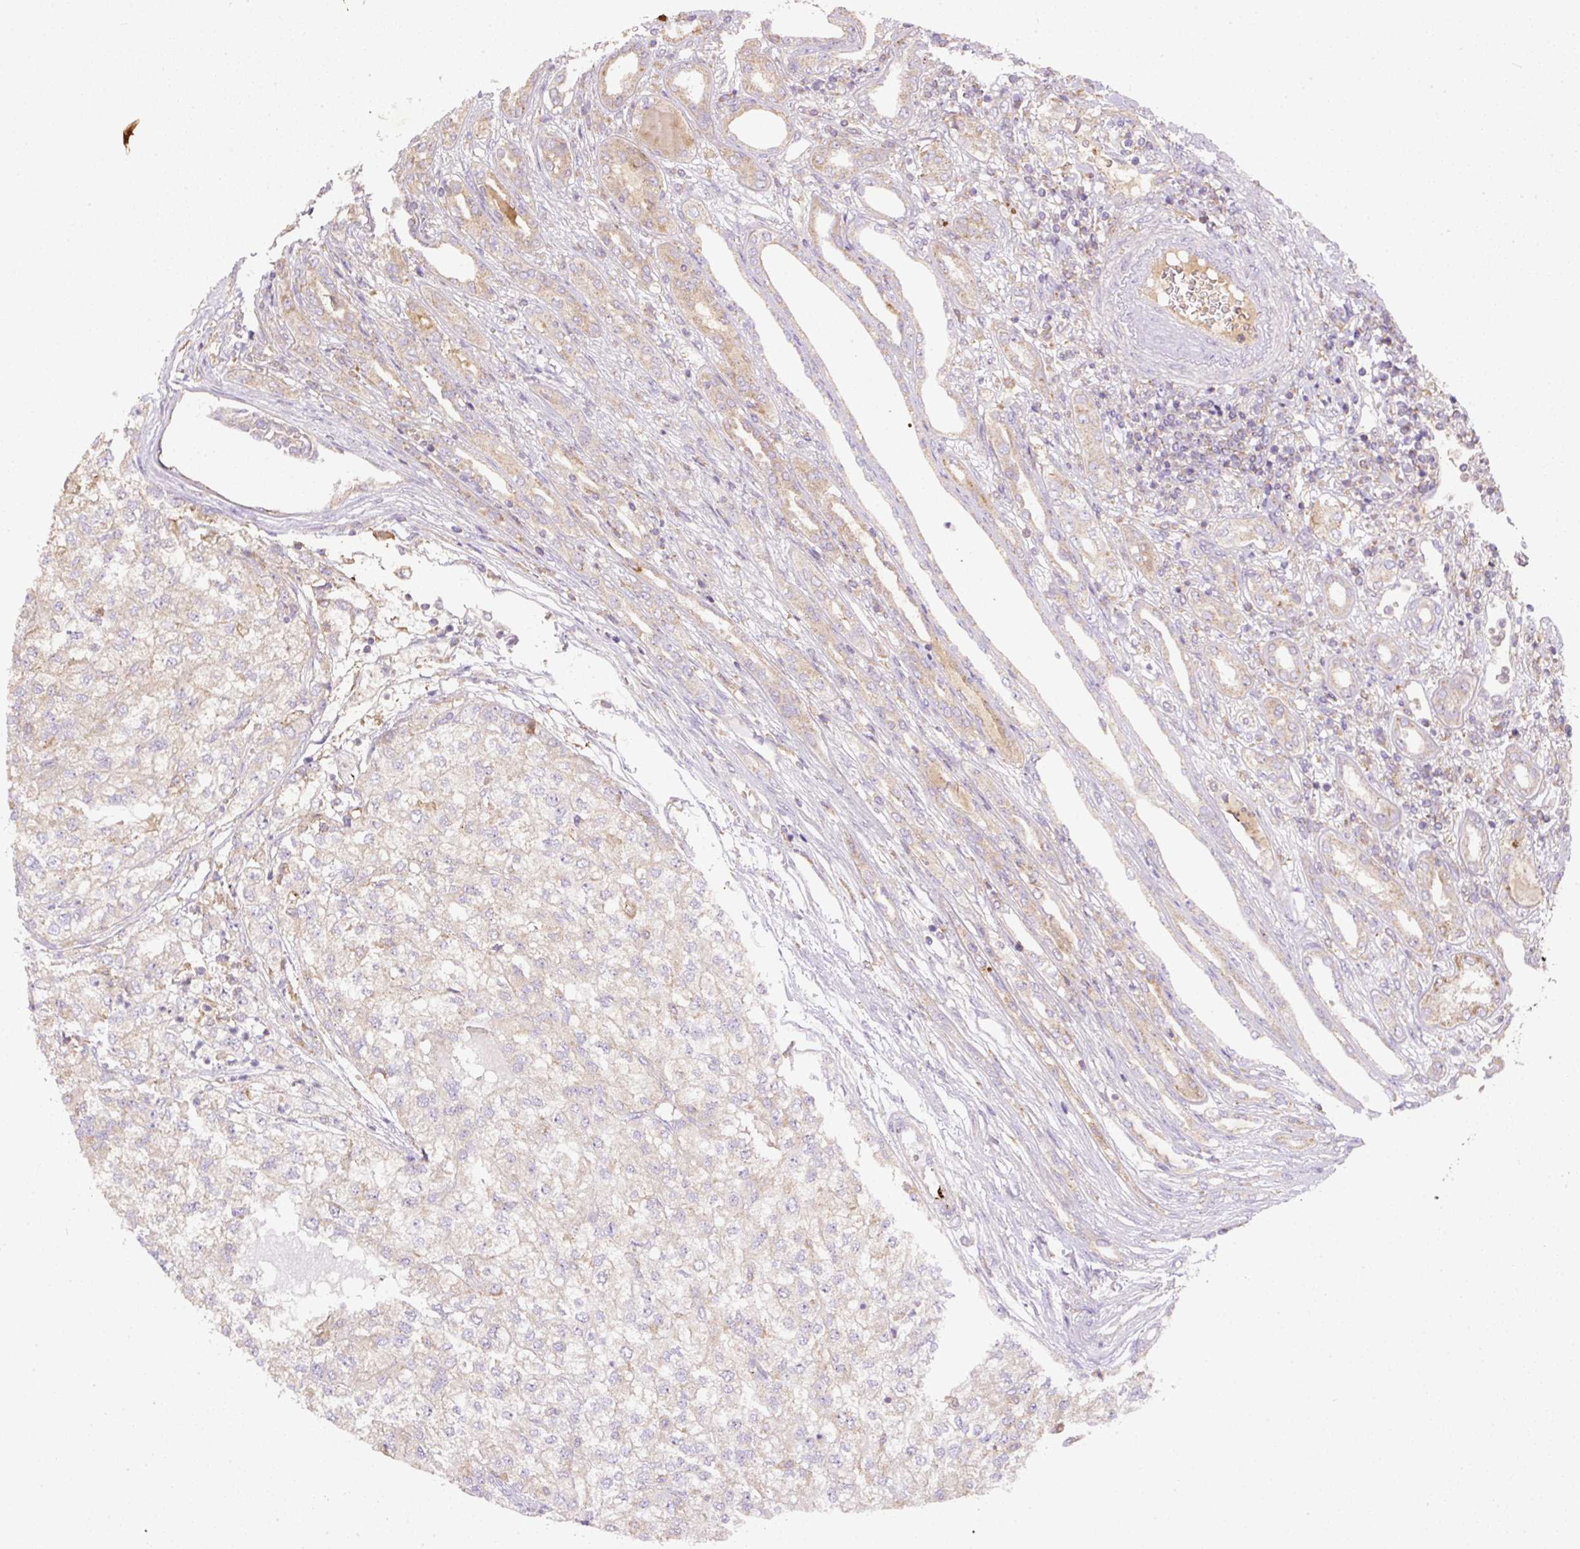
{"staining": {"intensity": "negative", "quantity": "none", "location": "none"}, "tissue": "renal cancer", "cell_type": "Tumor cells", "image_type": "cancer", "snomed": [{"axis": "morphology", "description": "Adenocarcinoma, NOS"}, {"axis": "topography", "description": "Kidney"}], "caption": "An image of adenocarcinoma (renal) stained for a protein demonstrates no brown staining in tumor cells.", "gene": "DAPK1", "patient": {"sex": "female", "age": 54}}